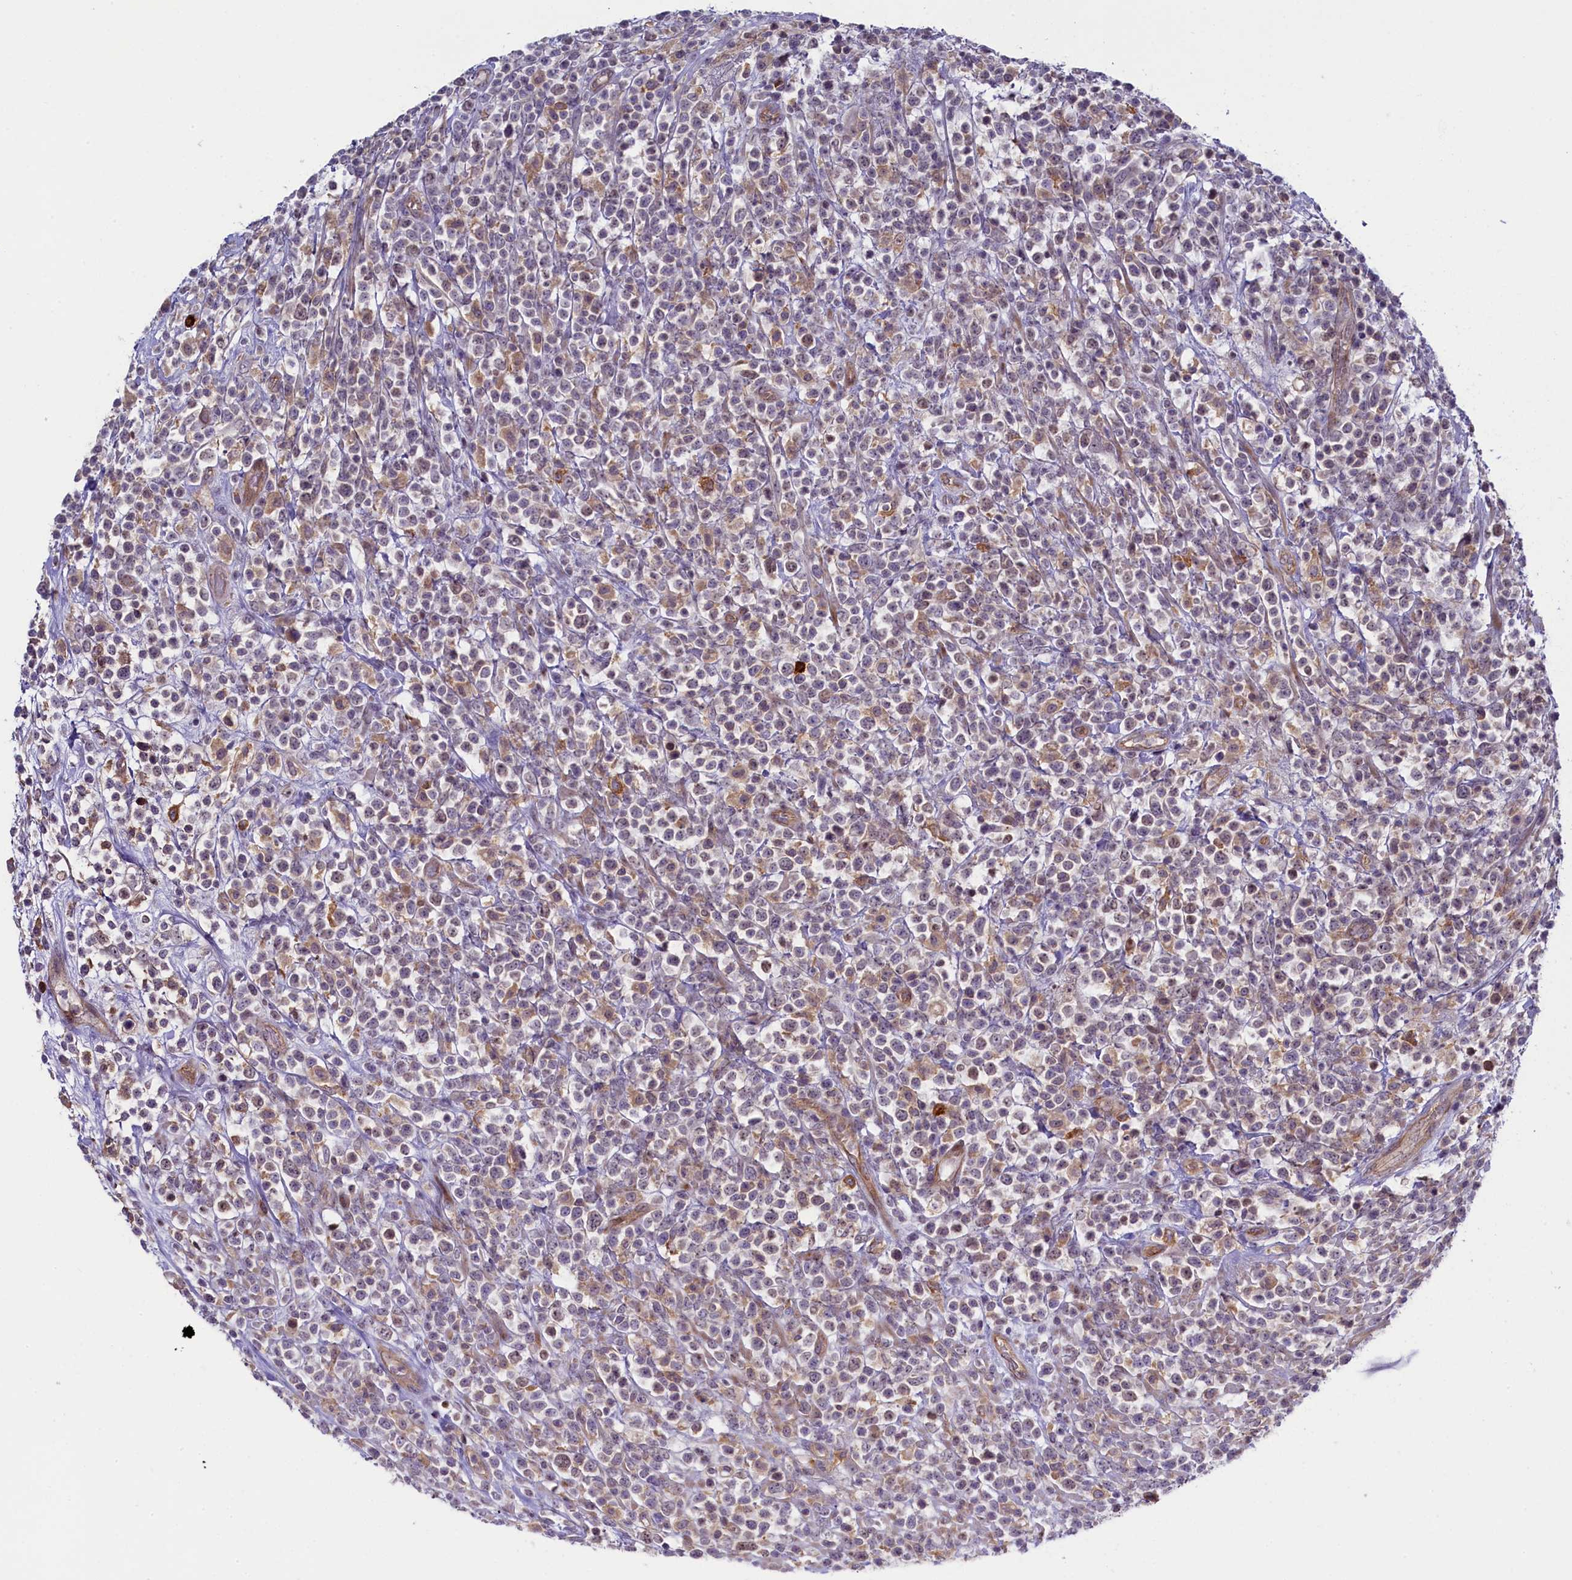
{"staining": {"intensity": "negative", "quantity": "none", "location": "none"}, "tissue": "lymphoma", "cell_type": "Tumor cells", "image_type": "cancer", "snomed": [{"axis": "morphology", "description": "Malignant lymphoma, non-Hodgkin's type, High grade"}, {"axis": "topography", "description": "Colon"}], "caption": "Immunohistochemistry of human lymphoma shows no expression in tumor cells.", "gene": "CCL23", "patient": {"sex": "female", "age": 53}}